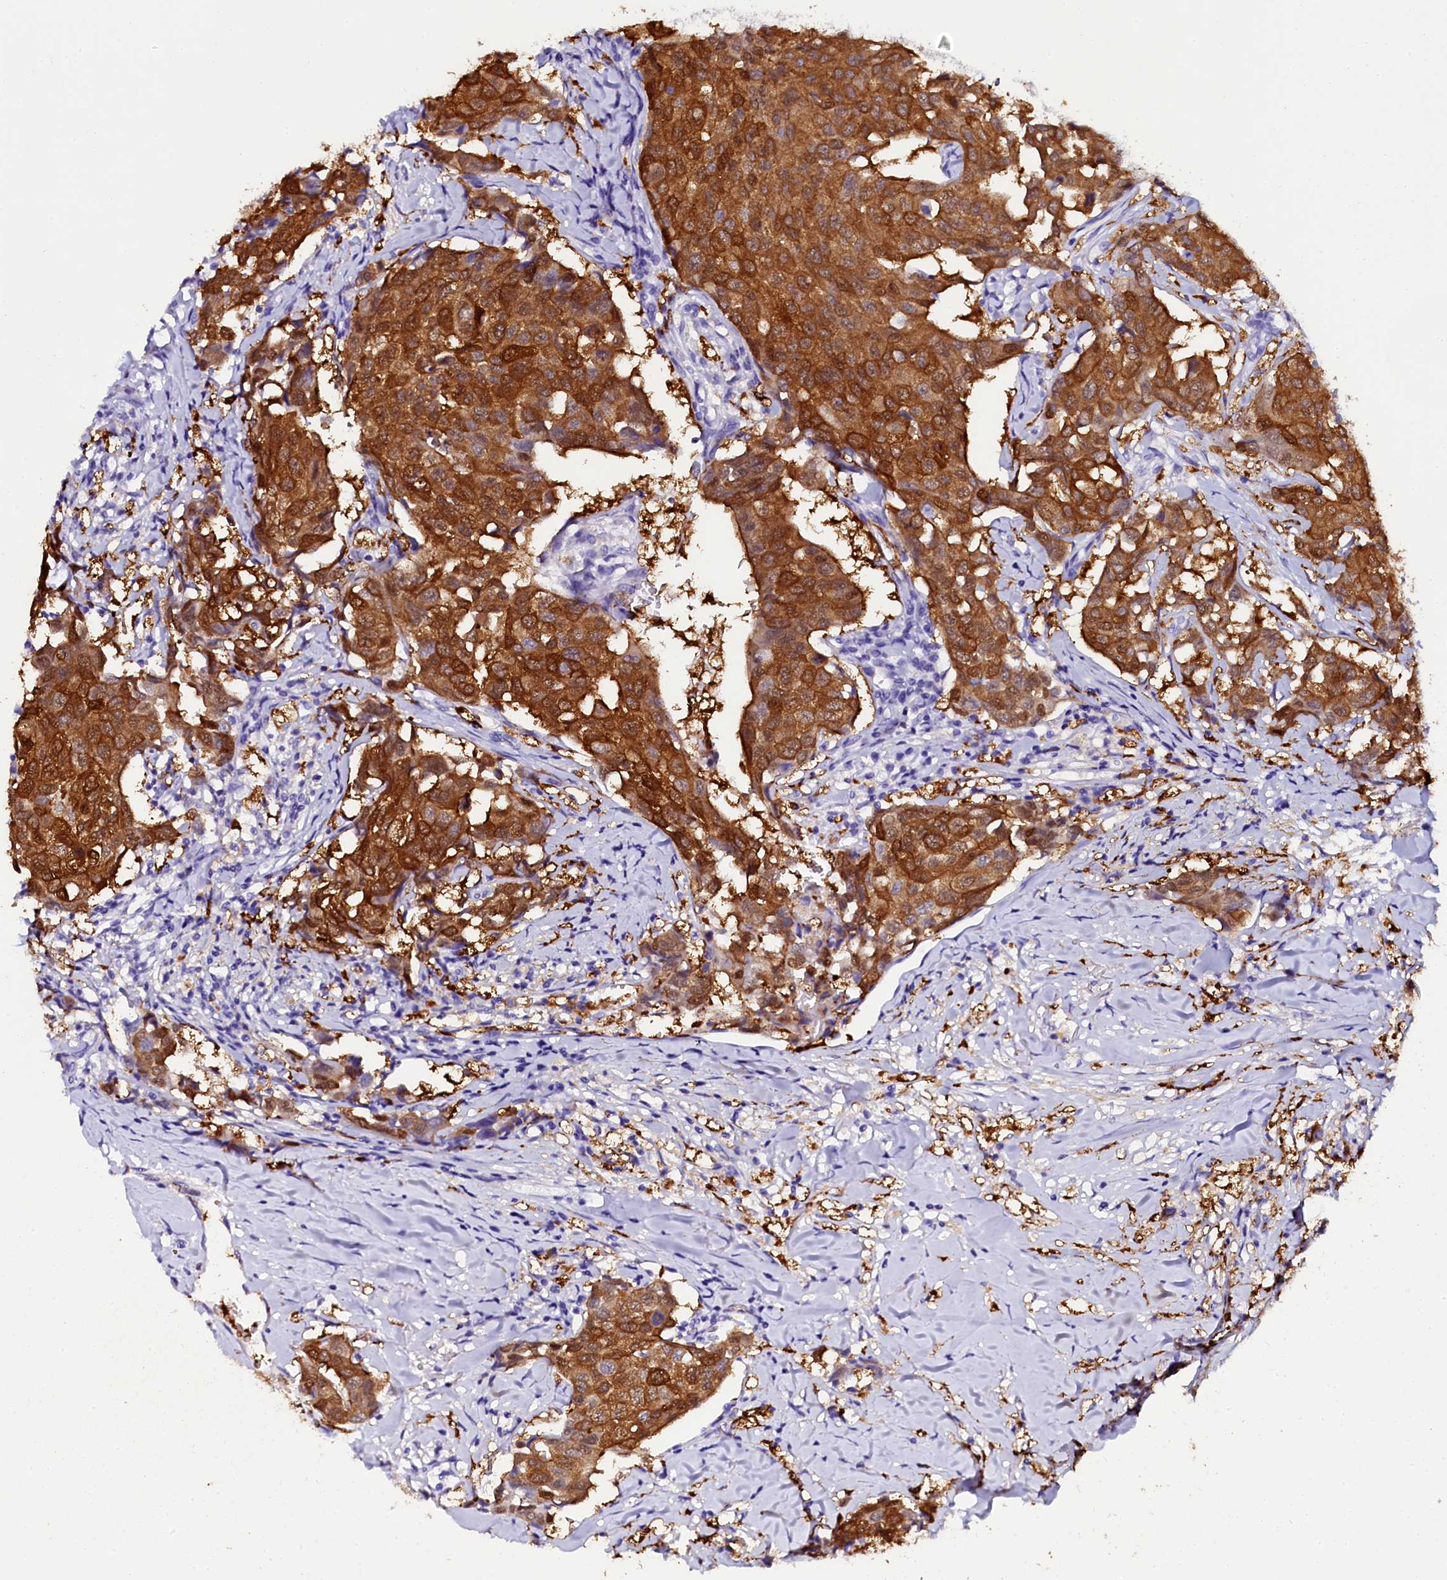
{"staining": {"intensity": "strong", "quantity": ">75%", "location": "cytoplasmic/membranous"}, "tissue": "breast cancer", "cell_type": "Tumor cells", "image_type": "cancer", "snomed": [{"axis": "morphology", "description": "Duct carcinoma"}, {"axis": "topography", "description": "Breast"}], "caption": "Tumor cells reveal high levels of strong cytoplasmic/membranous expression in approximately >75% of cells in breast cancer.", "gene": "SORD", "patient": {"sex": "female", "age": 80}}